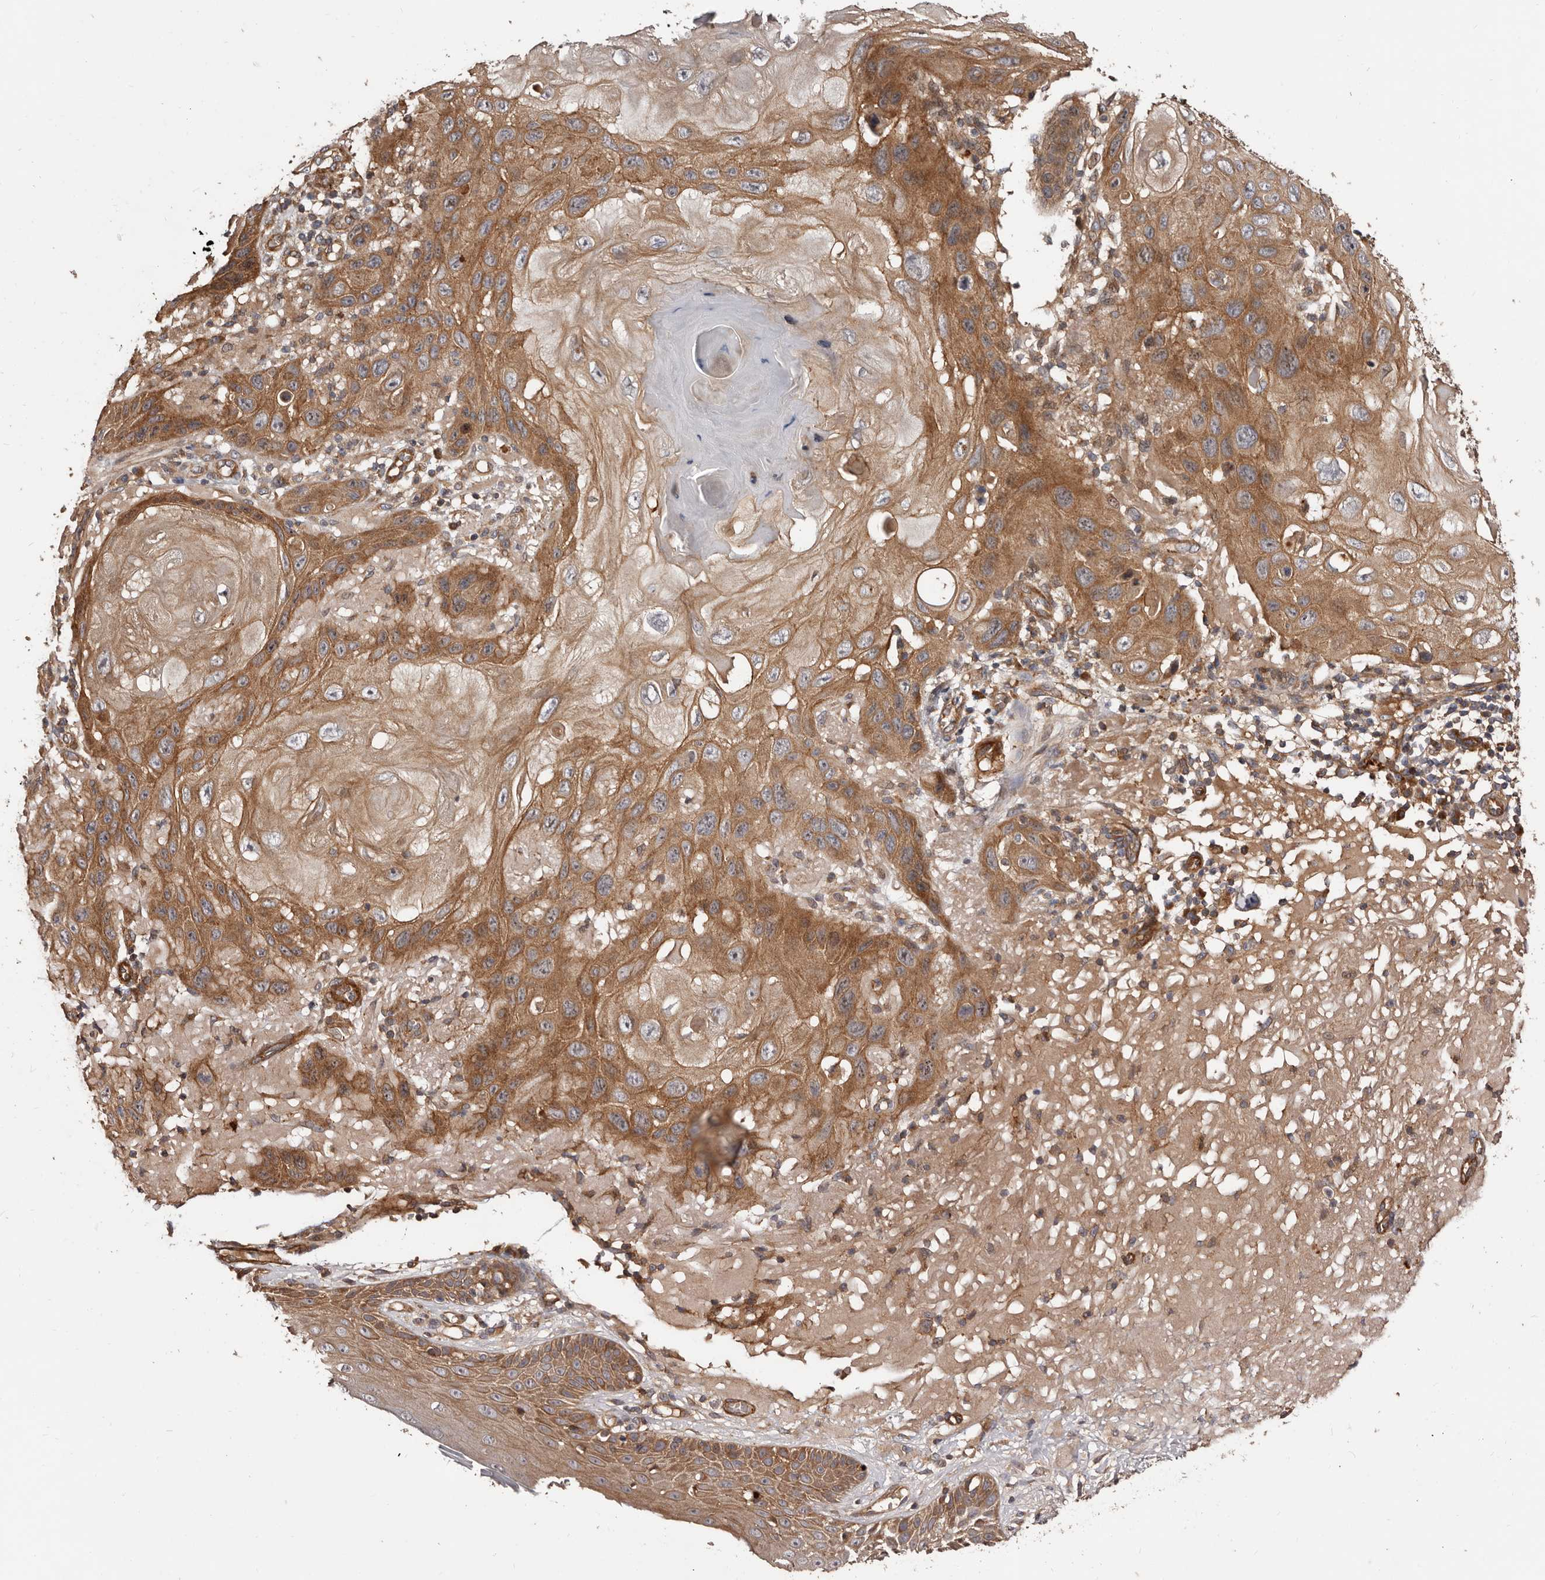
{"staining": {"intensity": "strong", "quantity": ">75%", "location": "cytoplasmic/membranous"}, "tissue": "skin cancer", "cell_type": "Tumor cells", "image_type": "cancer", "snomed": [{"axis": "morphology", "description": "Normal tissue, NOS"}, {"axis": "morphology", "description": "Squamous cell carcinoma, NOS"}, {"axis": "topography", "description": "Skin"}], "caption": "A histopathology image of skin cancer (squamous cell carcinoma) stained for a protein exhibits strong cytoplasmic/membranous brown staining in tumor cells.", "gene": "GTPBP1", "patient": {"sex": "female", "age": 96}}